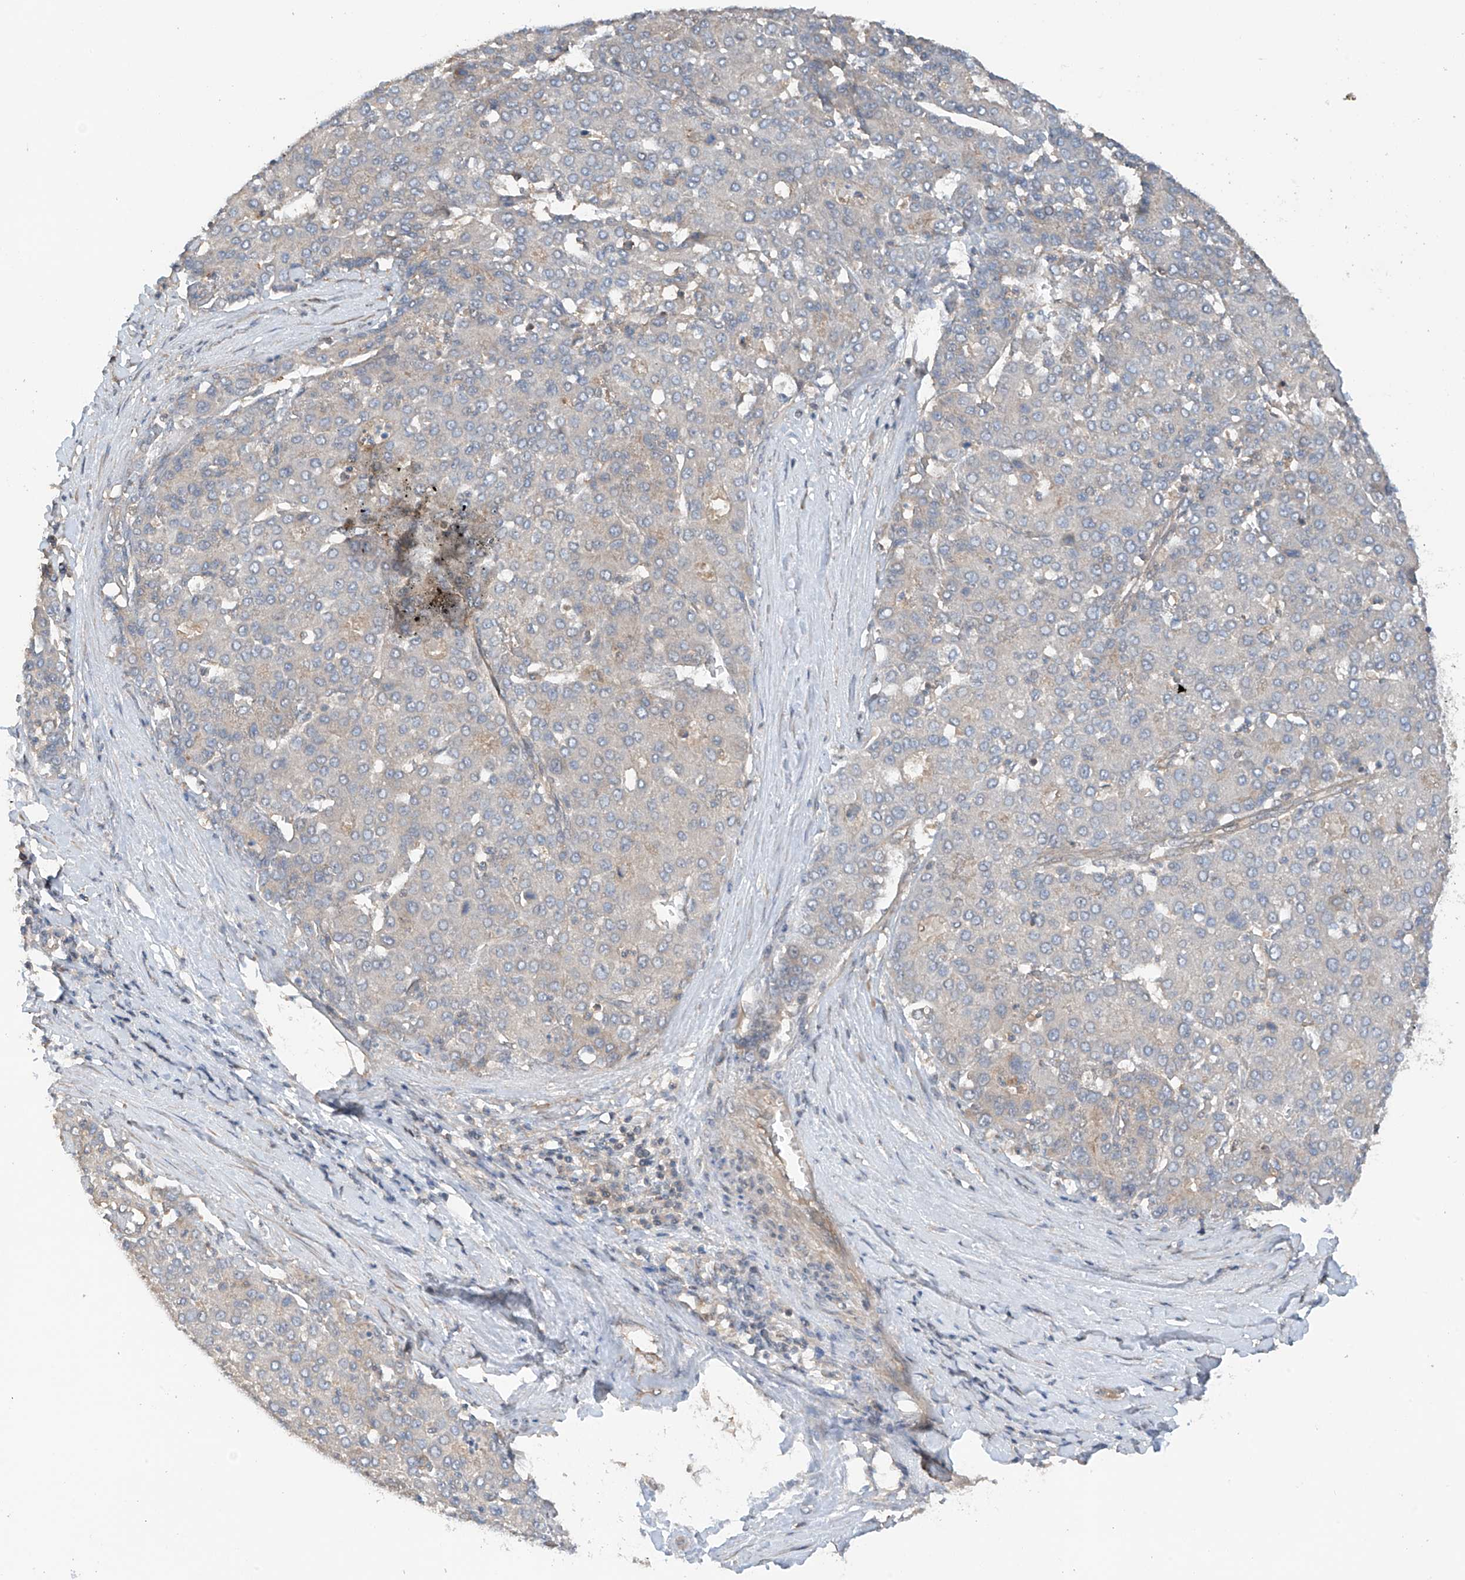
{"staining": {"intensity": "moderate", "quantity": "25%-75%", "location": "cytoplasmic/membranous"}, "tissue": "liver cancer", "cell_type": "Tumor cells", "image_type": "cancer", "snomed": [{"axis": "morphology", "description": "Carcinoma, Hepatocellular, NOS"}, {"axis": "topography", "description": "Liver"}], "caption": "Protein analysis of hepatocellular carcinoma (liver) tissue exhibits moderate cytoplasmic/membranous staining in about 25%-75% of tumor cells.", "gene": "RPAIN", "patient": {"sex": "male", "age": 65}}